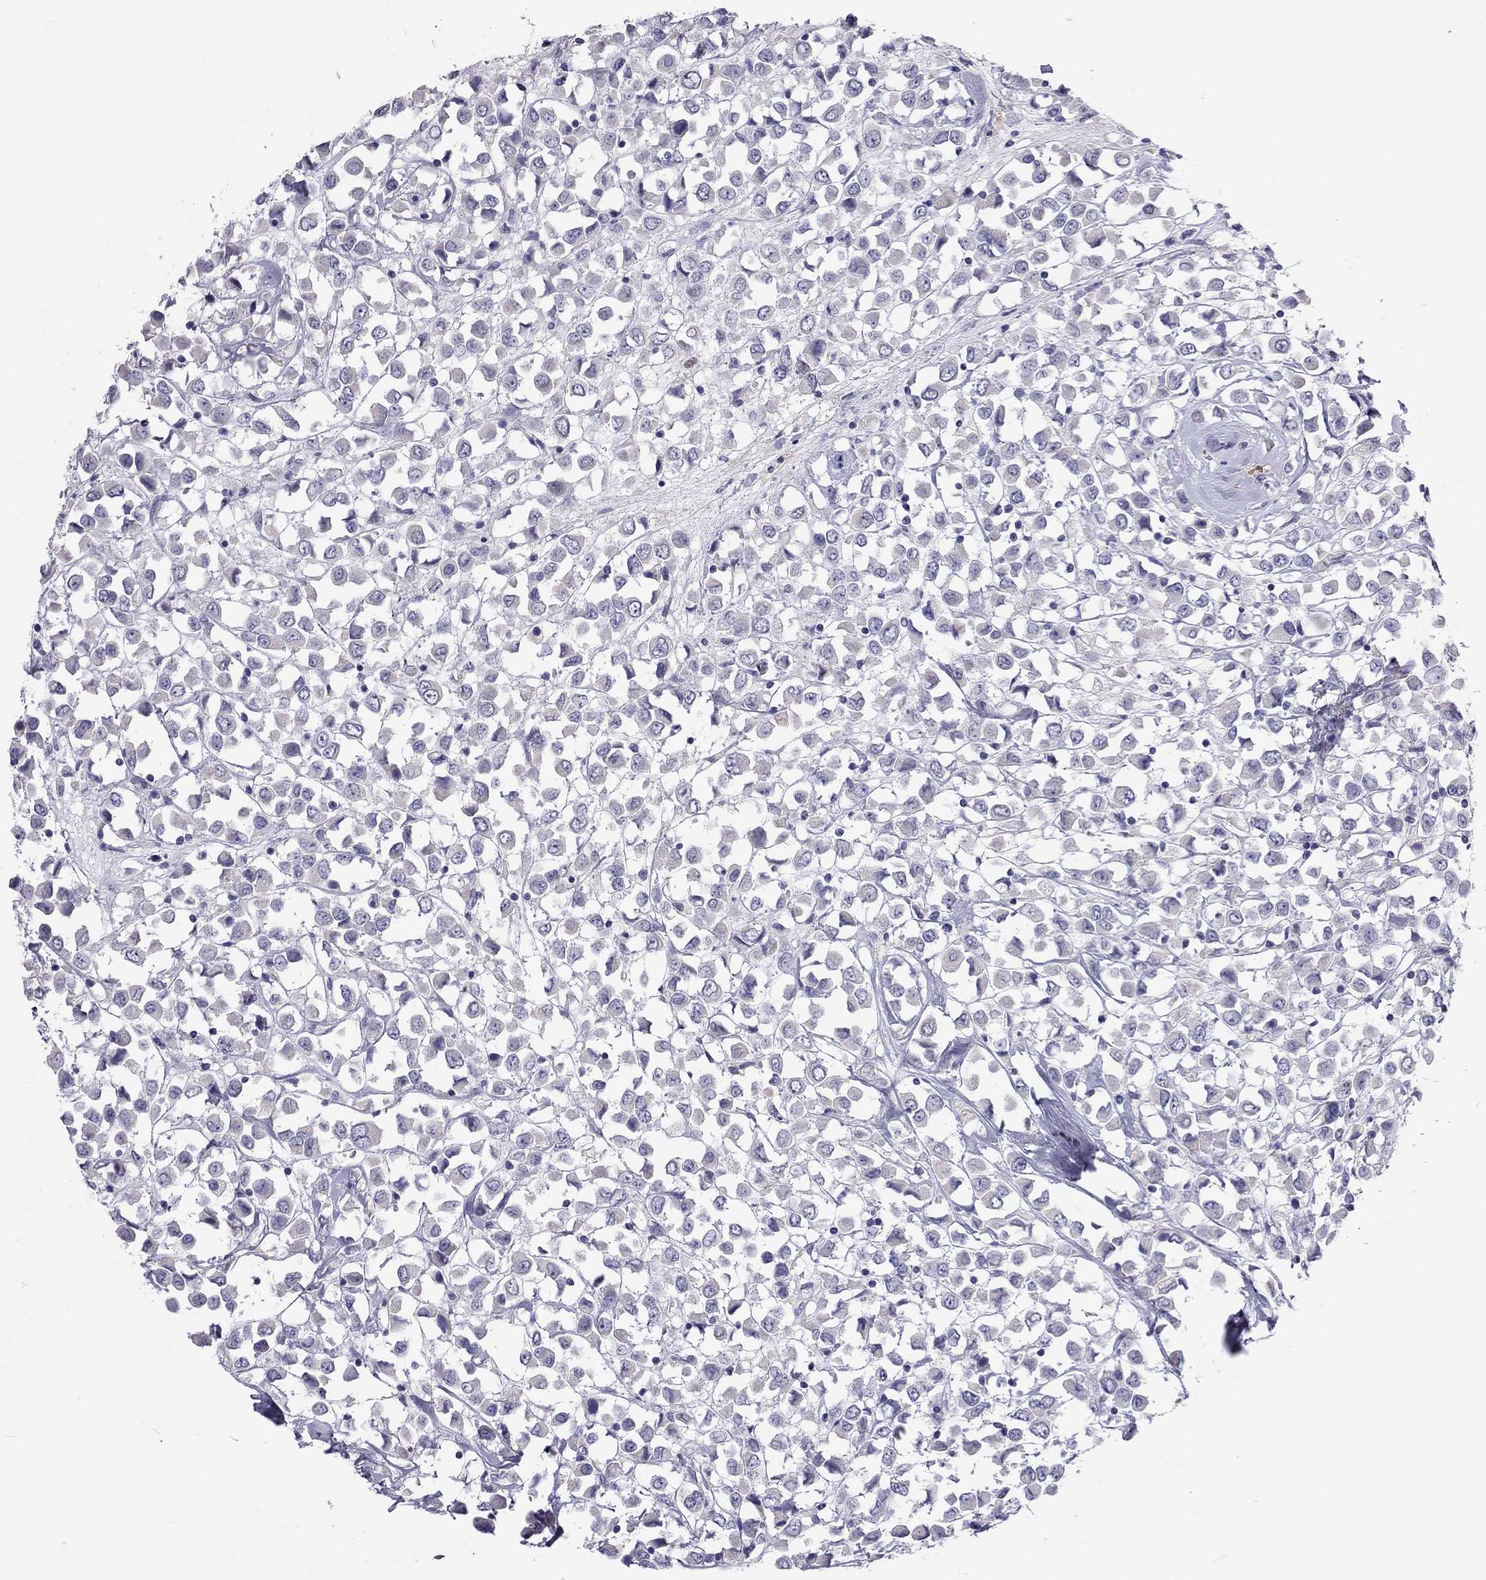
{"staining": {"intensity": "negative", "quantity": "none", "location": "none"}, "tissue": "breast cancer", "cell_type": "Tumor cells", "image_type": "cancer", "snomed": [{"axis": "morphology", "description": "Duct carcinoma"}, {"axis": "topography", "description": "Breast"}], "caption": "This is an immunohistochemistry (IHC) image of breast infiltrating ductal carcinoma. There is no expression in tumor cells.", "gene": "PPP1R3A", "patient": {"sex": "female", "age": 61}}